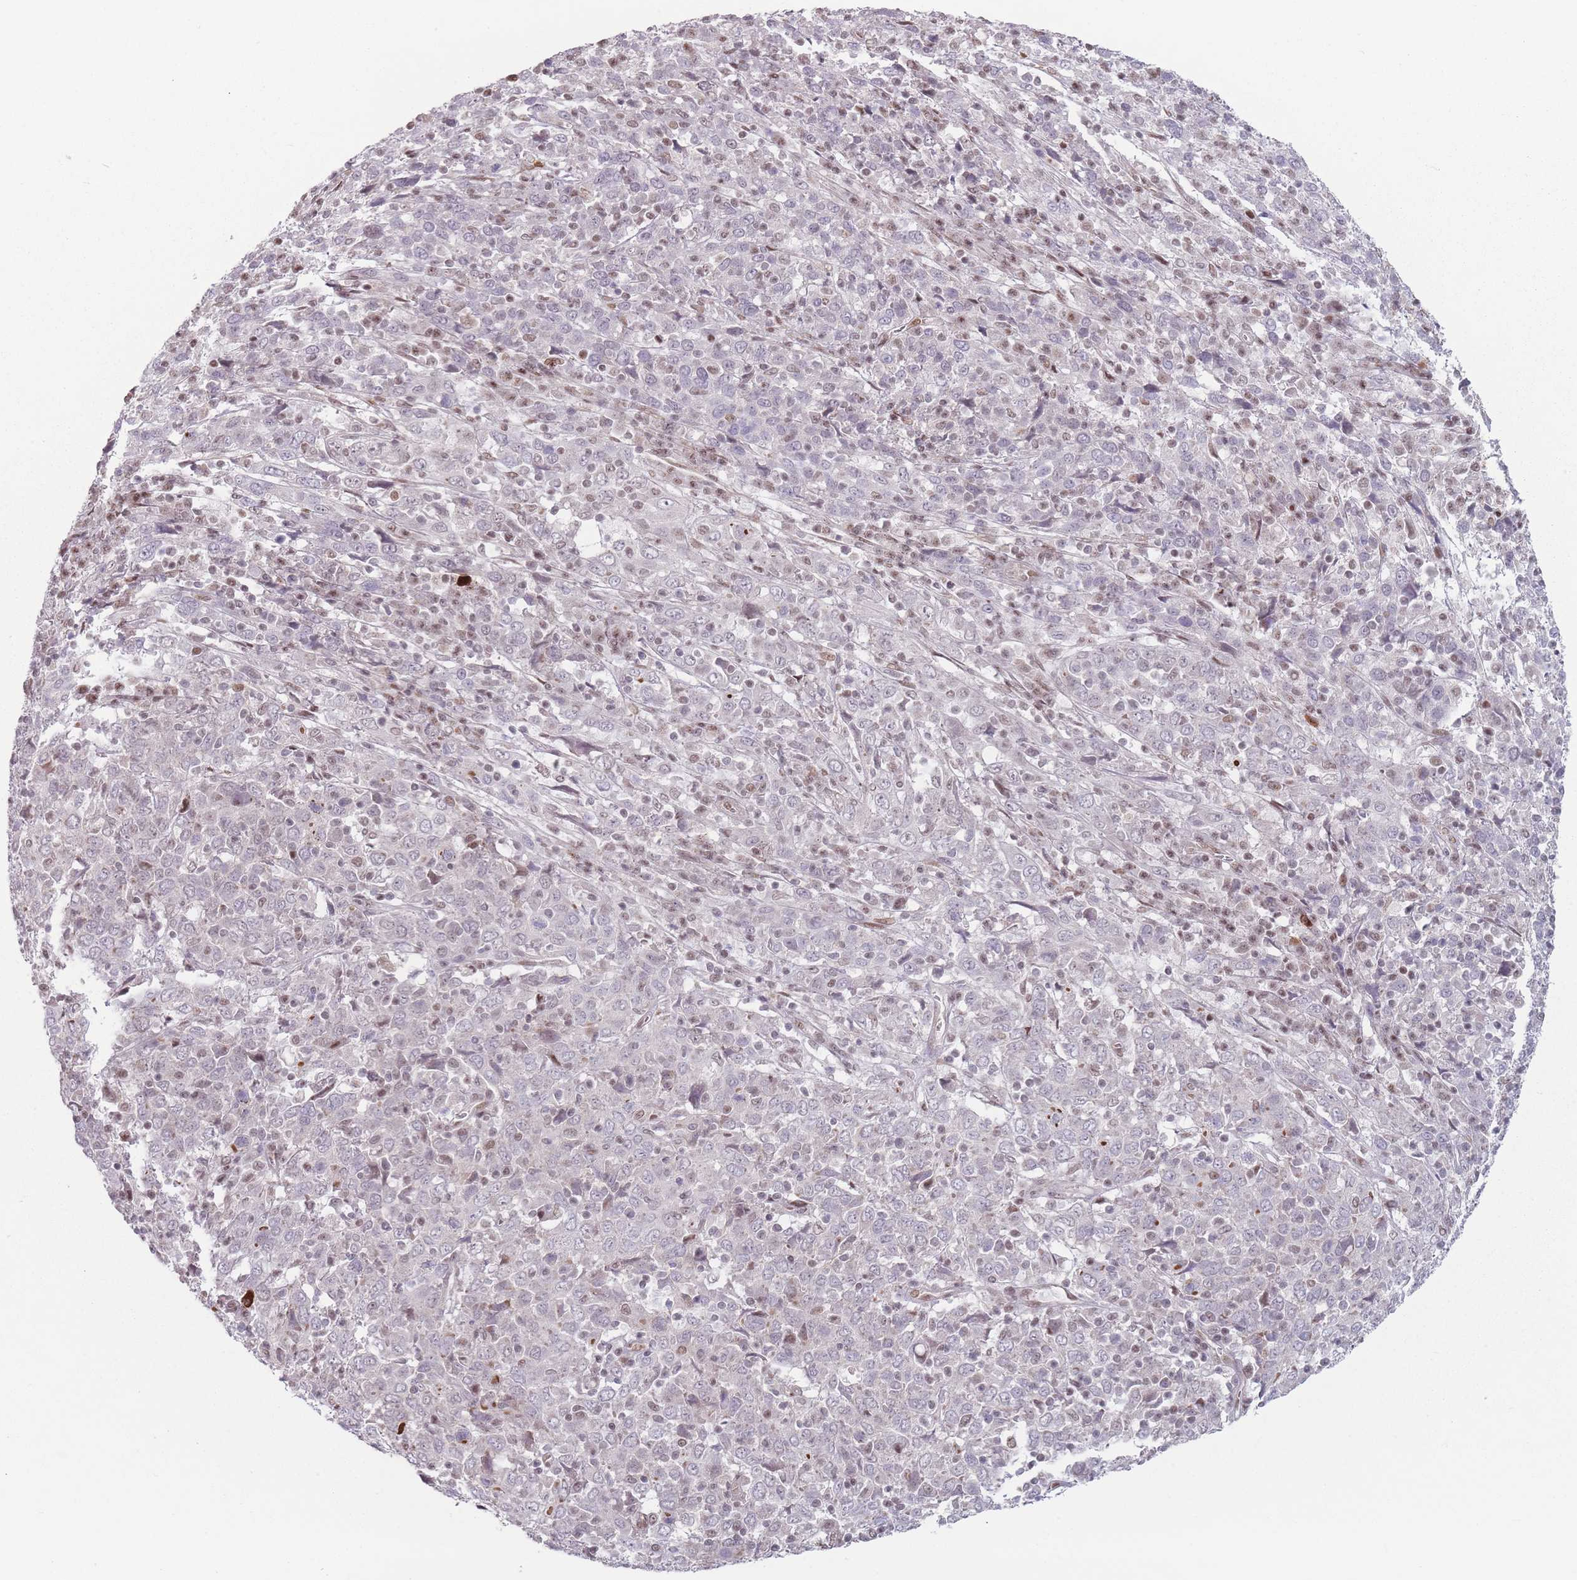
{"staining": {"intensity": "weak", "quantity": "<25%", "location": "nuclear"}, "tissue": "cervical cancer", "cell_type": "Tumor cells", "image_type": "cancer", "snomed": [{"axis": "morphology", "description": "Squamous cell carcinoma, NOS"}, {"axis": "topography", "description": "Cervix"}], "caption": "Tumor cells show no significant staining in cervical squamous cell carcinoma. (Immunohistochemistry, brightfield microscopy, high magnification).", "gene": "SH3BGRL2", "patient": {"sex": "female", "age": 46}}